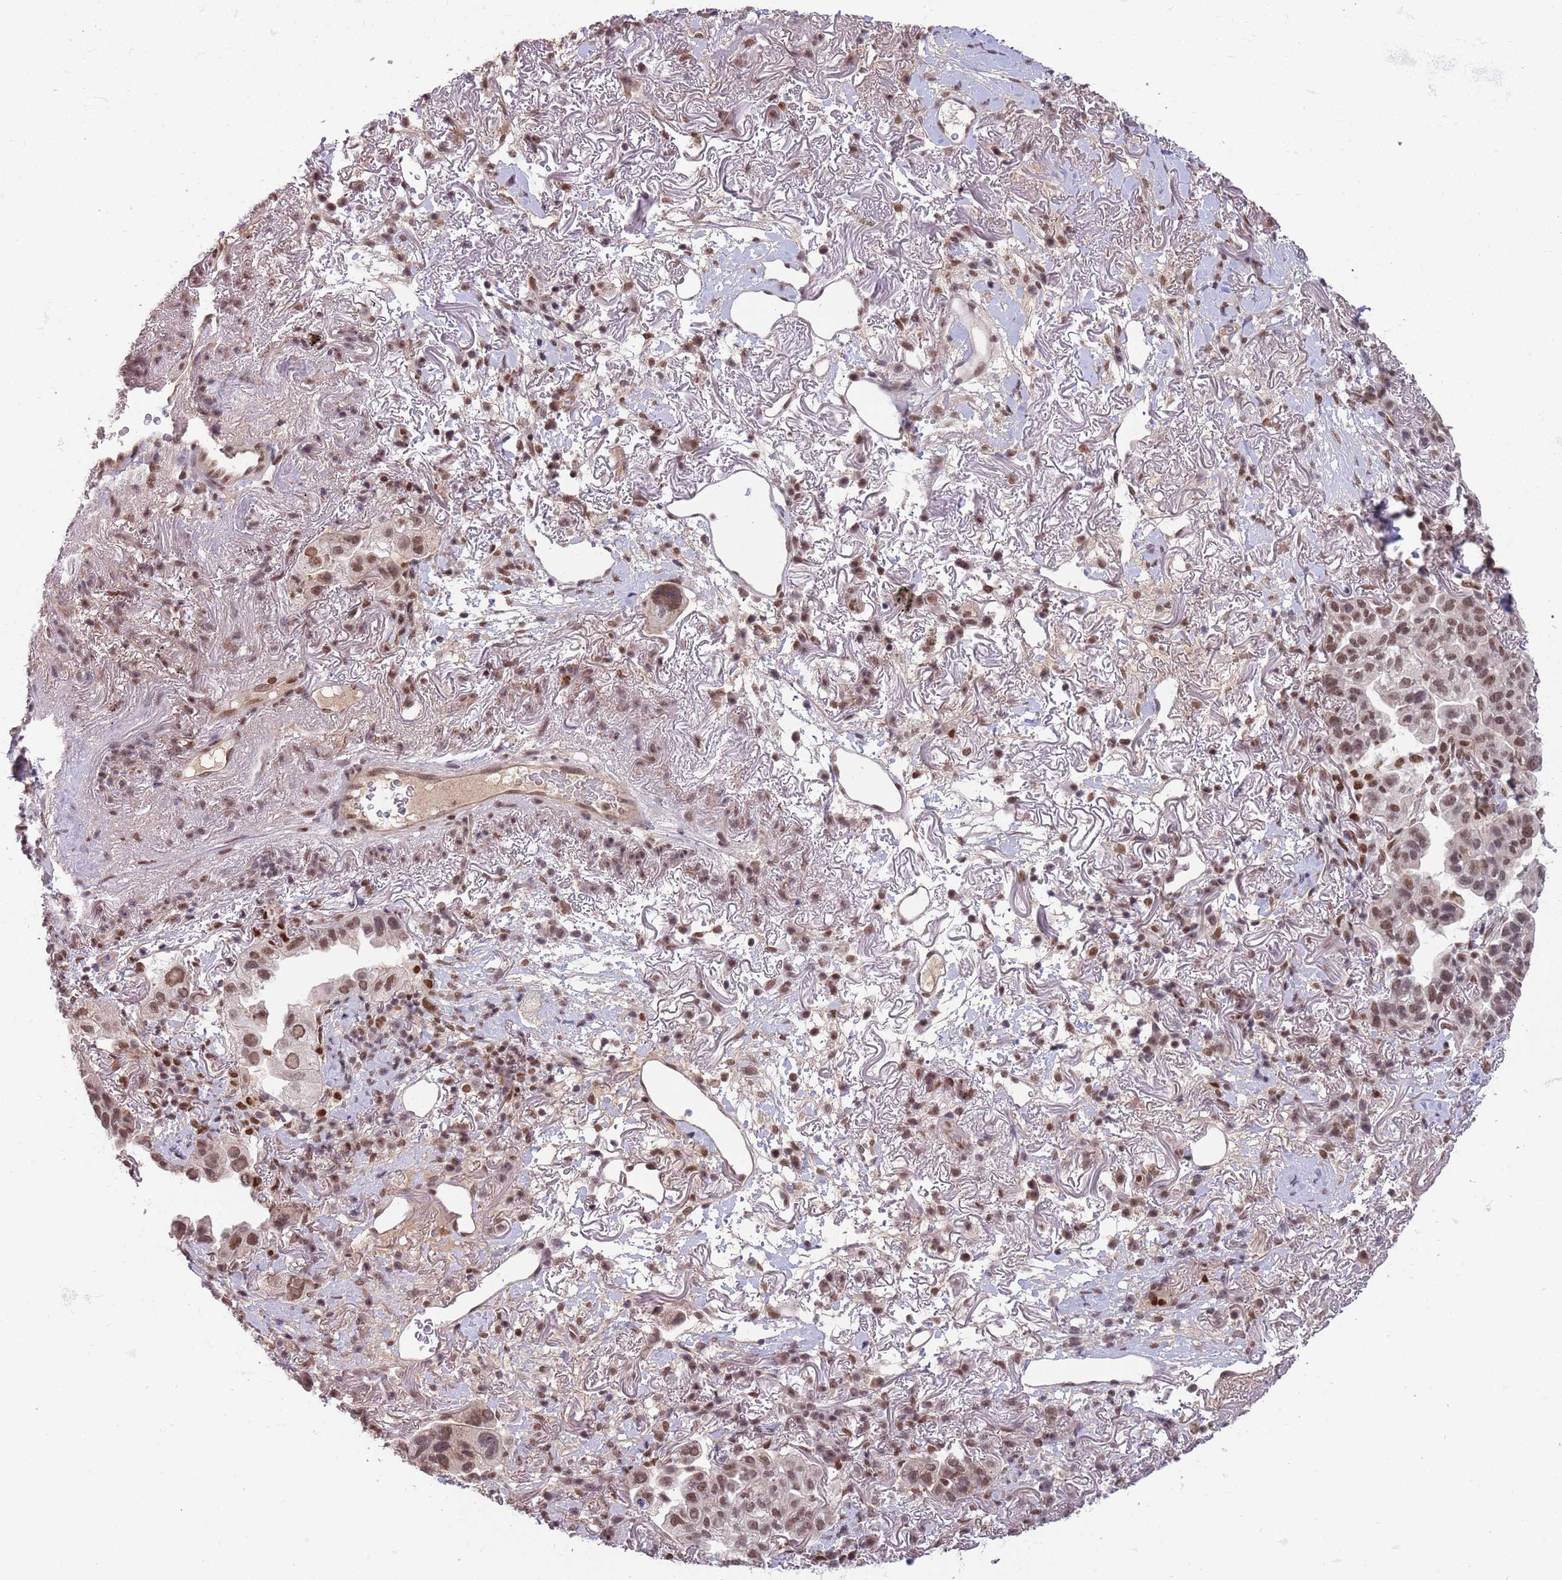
{"staining": {"intensity": "moderate", "quantity": ">75%", "location": "nuclear"}, "tissue": "lung cancer", "cell_type": "Tumor cells", "image_type": "cancer", "snomed": [{"axis": "morphology", "description": "Adenocarcinoma, NOS"}, {"axis": "topography", "description": "Lung"}], "caption": "Immunohistochemical staining of lung cancer (adenocarcinoma) exhibits medium levels of moderate nuclear positivity in about >75% of tumor cells.", "gene": "ZBTB7A", "patient": {"sex": "female", "age": 69}}